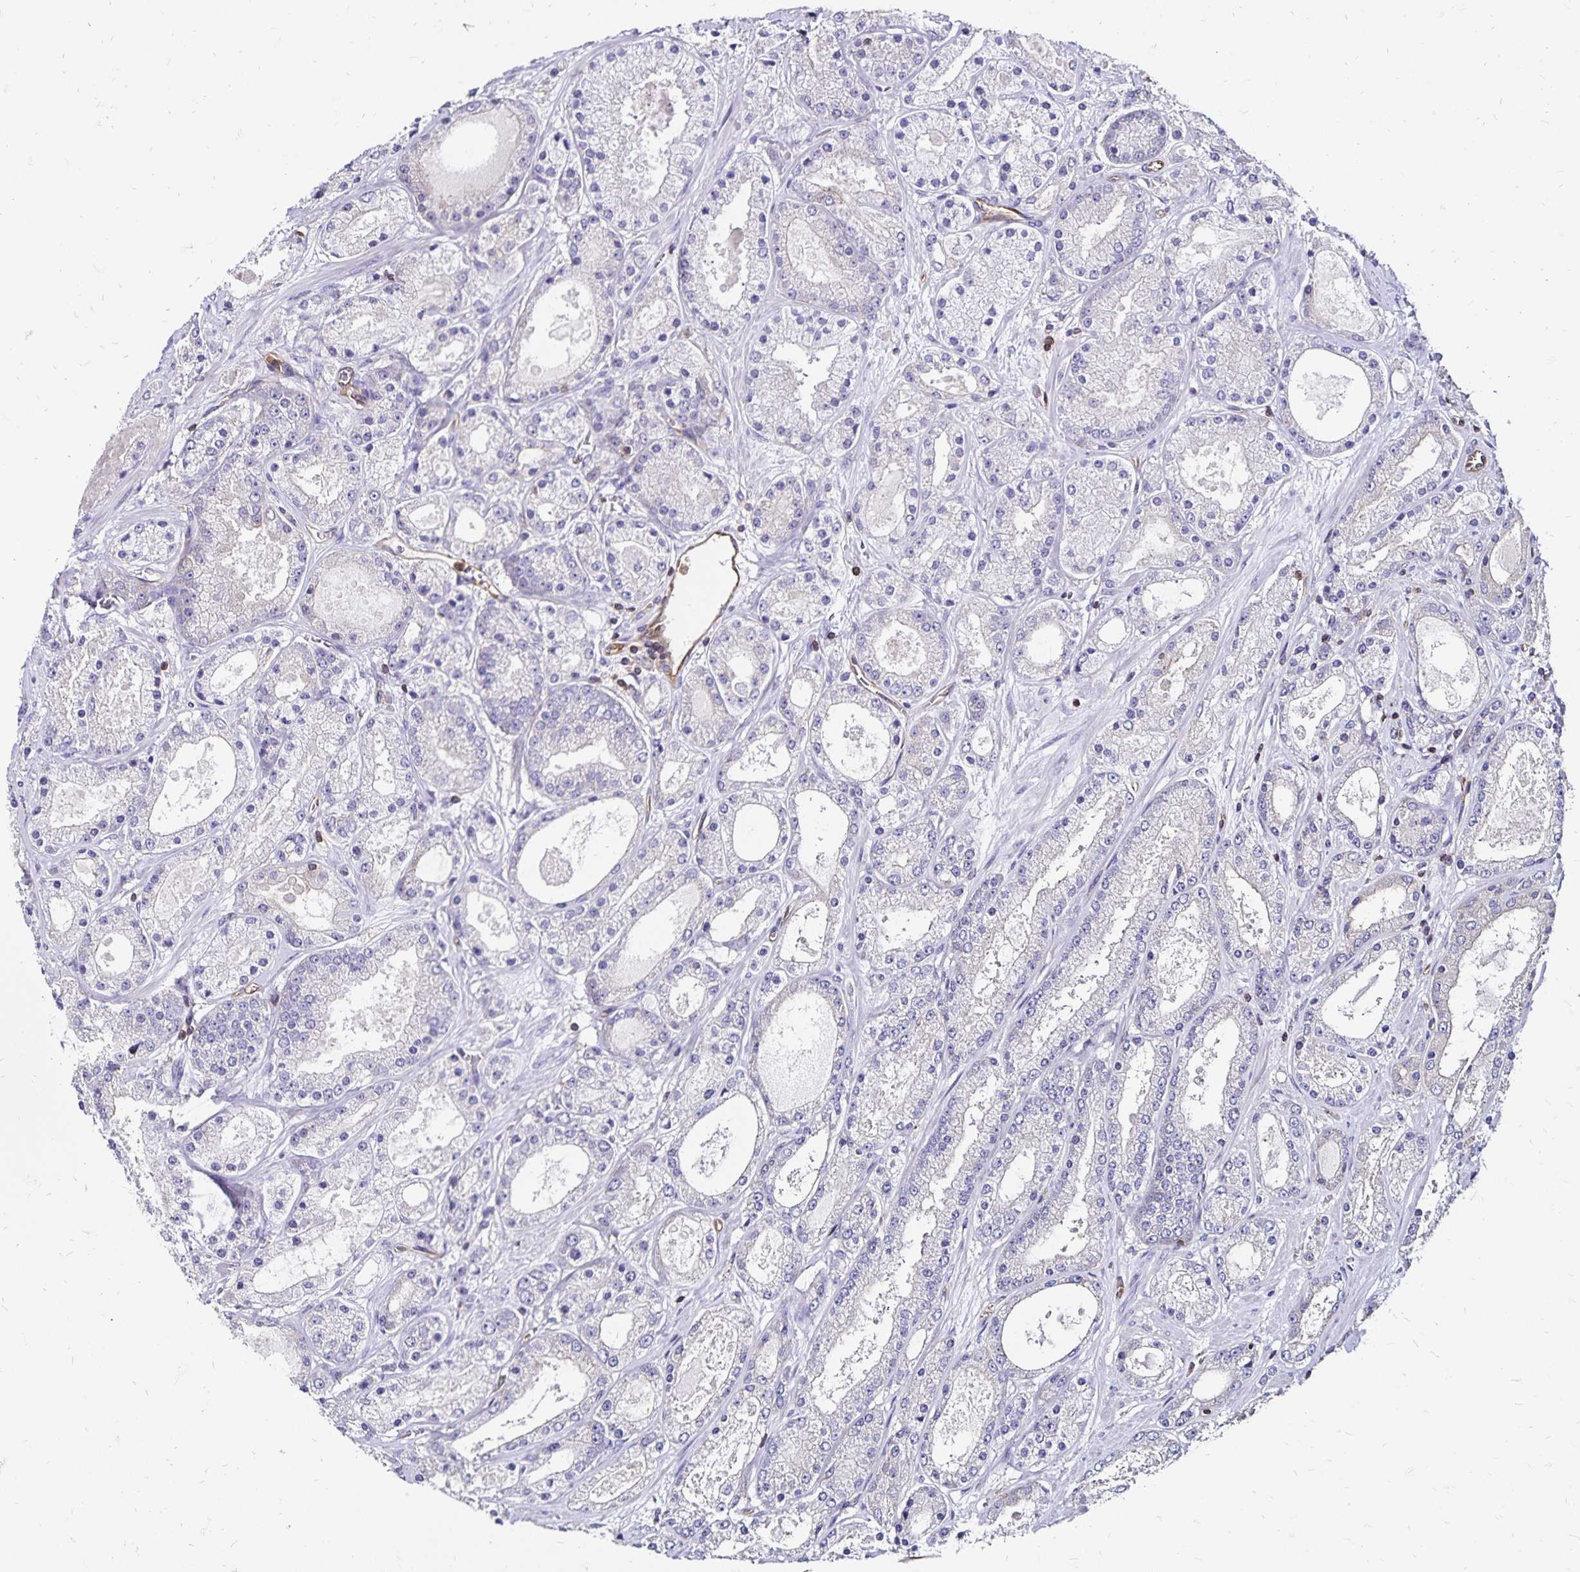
{"staining": {"intensity": "negative", "quantity": "none", "location": "none"}, "tissue": "prostate cancer", "cell_type": "Tumor cells", "image_type": "cancer", "snomed": [{"axis": "morphology", "description": "Adenocarcinoma, High grade"}, {"axis": "topography", "description": "Prostate"}], "caption": "Immunohistochemical staining of human prostate cancer (high-grade adenocarcinoma) reveals no significant expression in tumor cells.", "gene": "RPRML", "patient": {"sex": "male", "age": 67}}